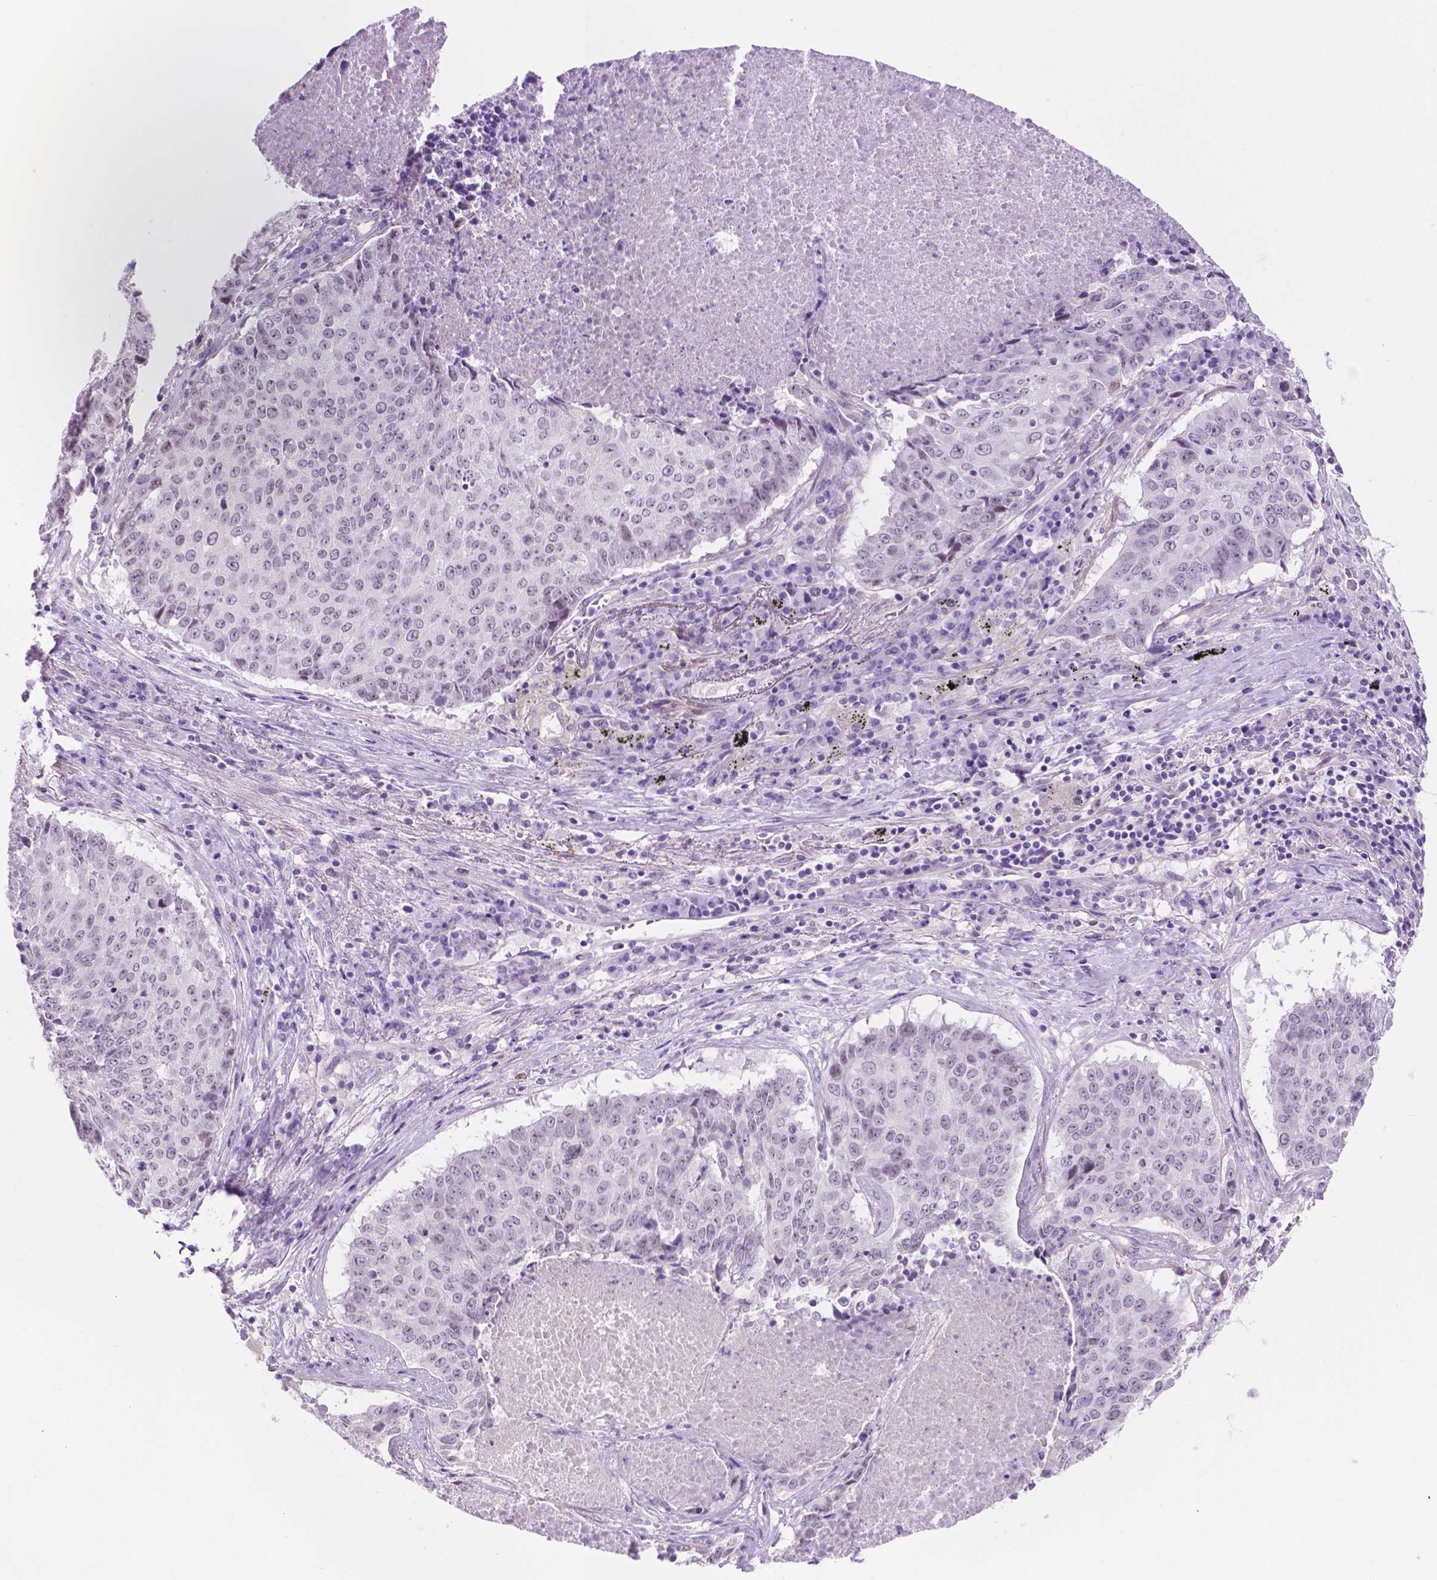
{"staining": {"intensity": "negative", "quantity": "none", "location": "none"}, "tissue": "lung cancer", "cell_type": "Tumor cells", "image_type": "cancer", "snomed": [{"axis": "morphology", "description": "Normal tissue, NOS"}, {"axis": "morphology", "description": "Squamous cell carcinoma, NOS"}, {"axis": "topography", "description": "Bronchus"}, {"axis": "topography", "description": "Lung"}], "caption": "A high-resolution image shows IHC staining of lung cancer (squamous cell carcinoma), which demonstrates no significant staining in tumor cells.", "gene": "ACY3", "patient": {"sex": "male", "age": 64}}